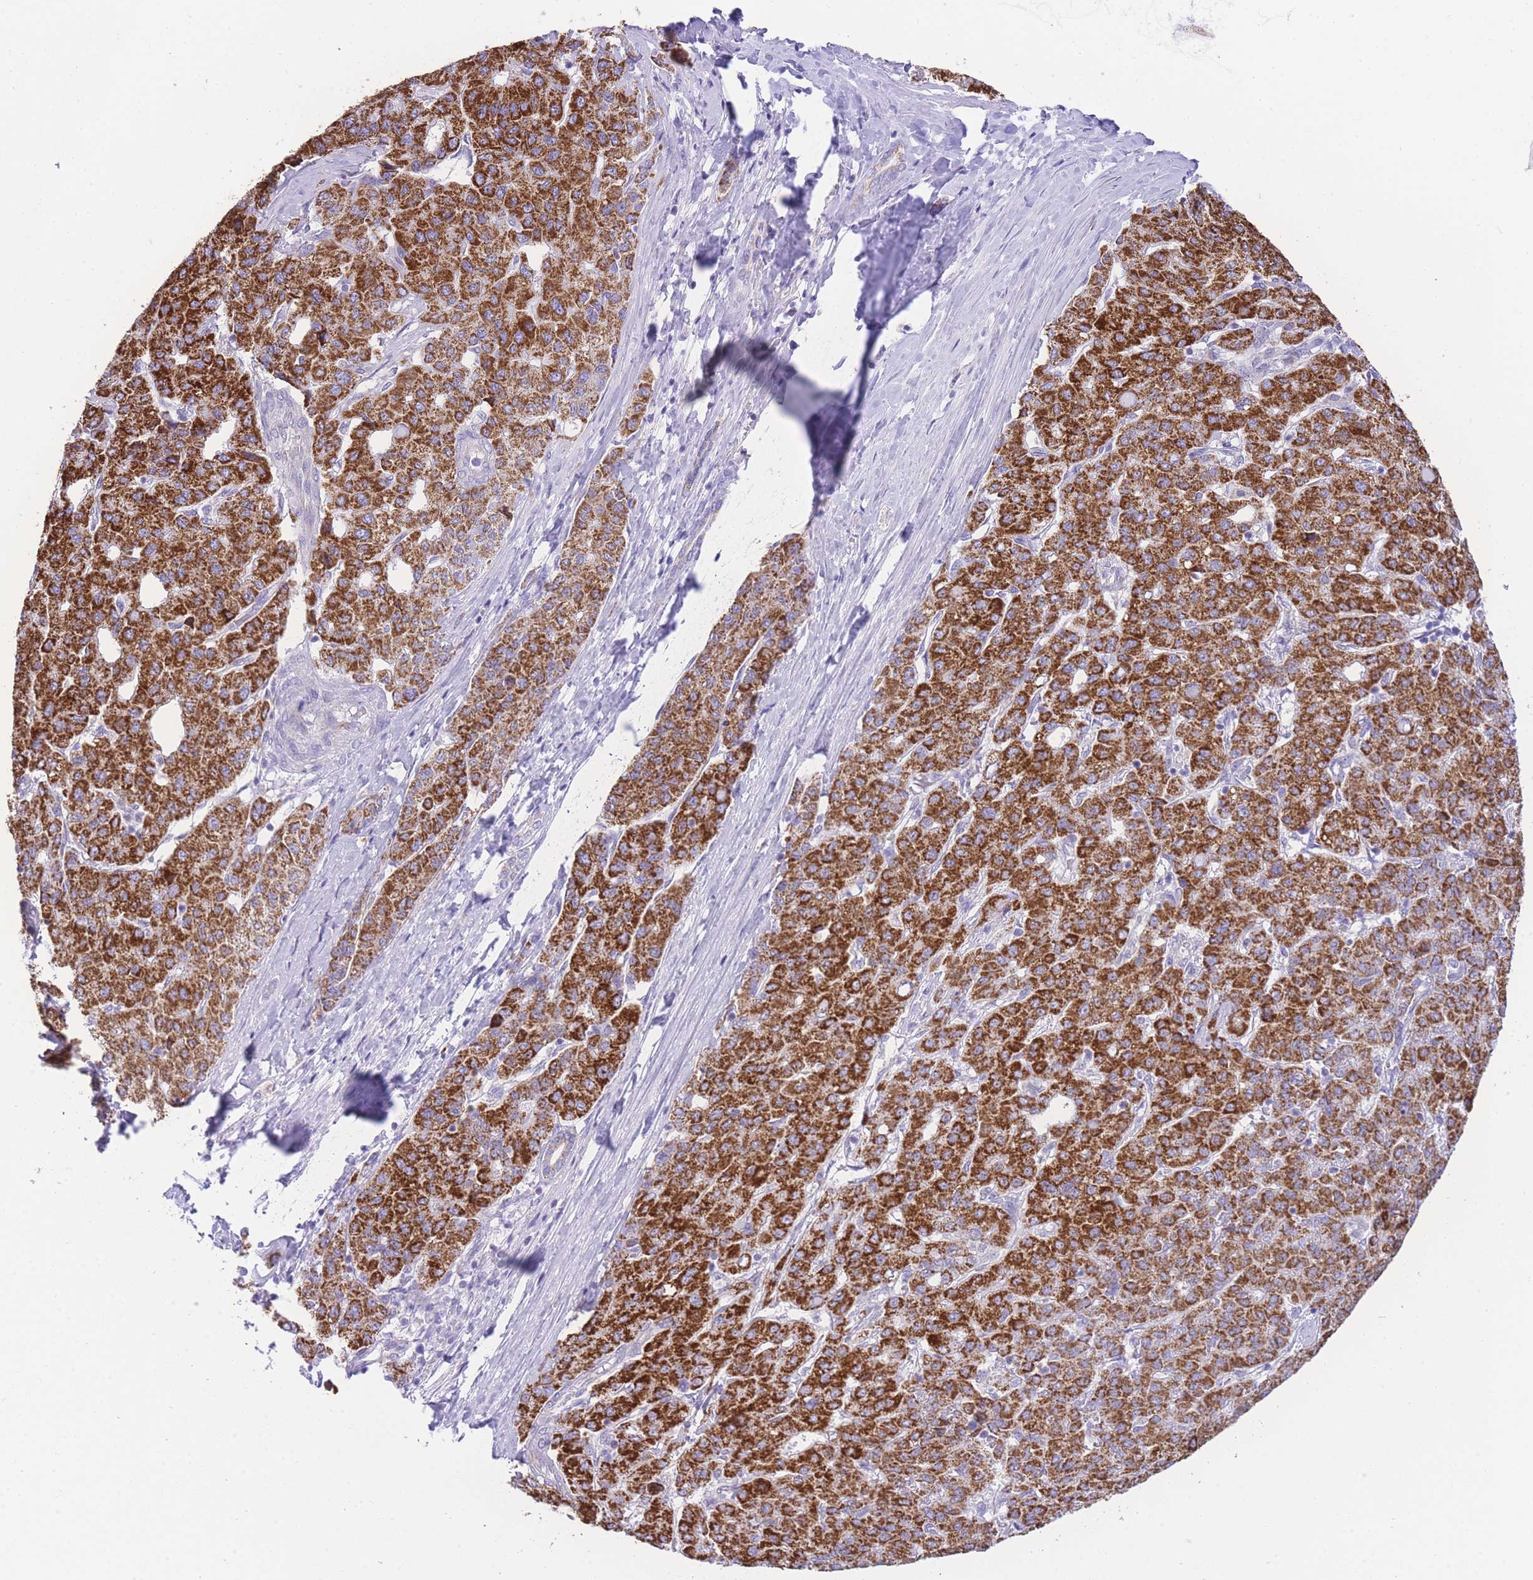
{"staining": {"intensity": "strong", "quantity": ">75%", "location": "cytoplasmic/membranous"}, "tissue": "liver cancer", "cell_type": "Tumor cells", "image_type": "cancer", "snomed": [{"axis": "morphology", "description": "Carcinoma, Hepatocellular, NOS"}, {"axis": "topography", "description": "Liver"}], "caption": "Strong cytoplasmic/membranous protein expression is present in approximately >75% of tumor cells in liver cancer.", "gene": "ACSM4", "patient": {"sex": "male", "age": 65}}